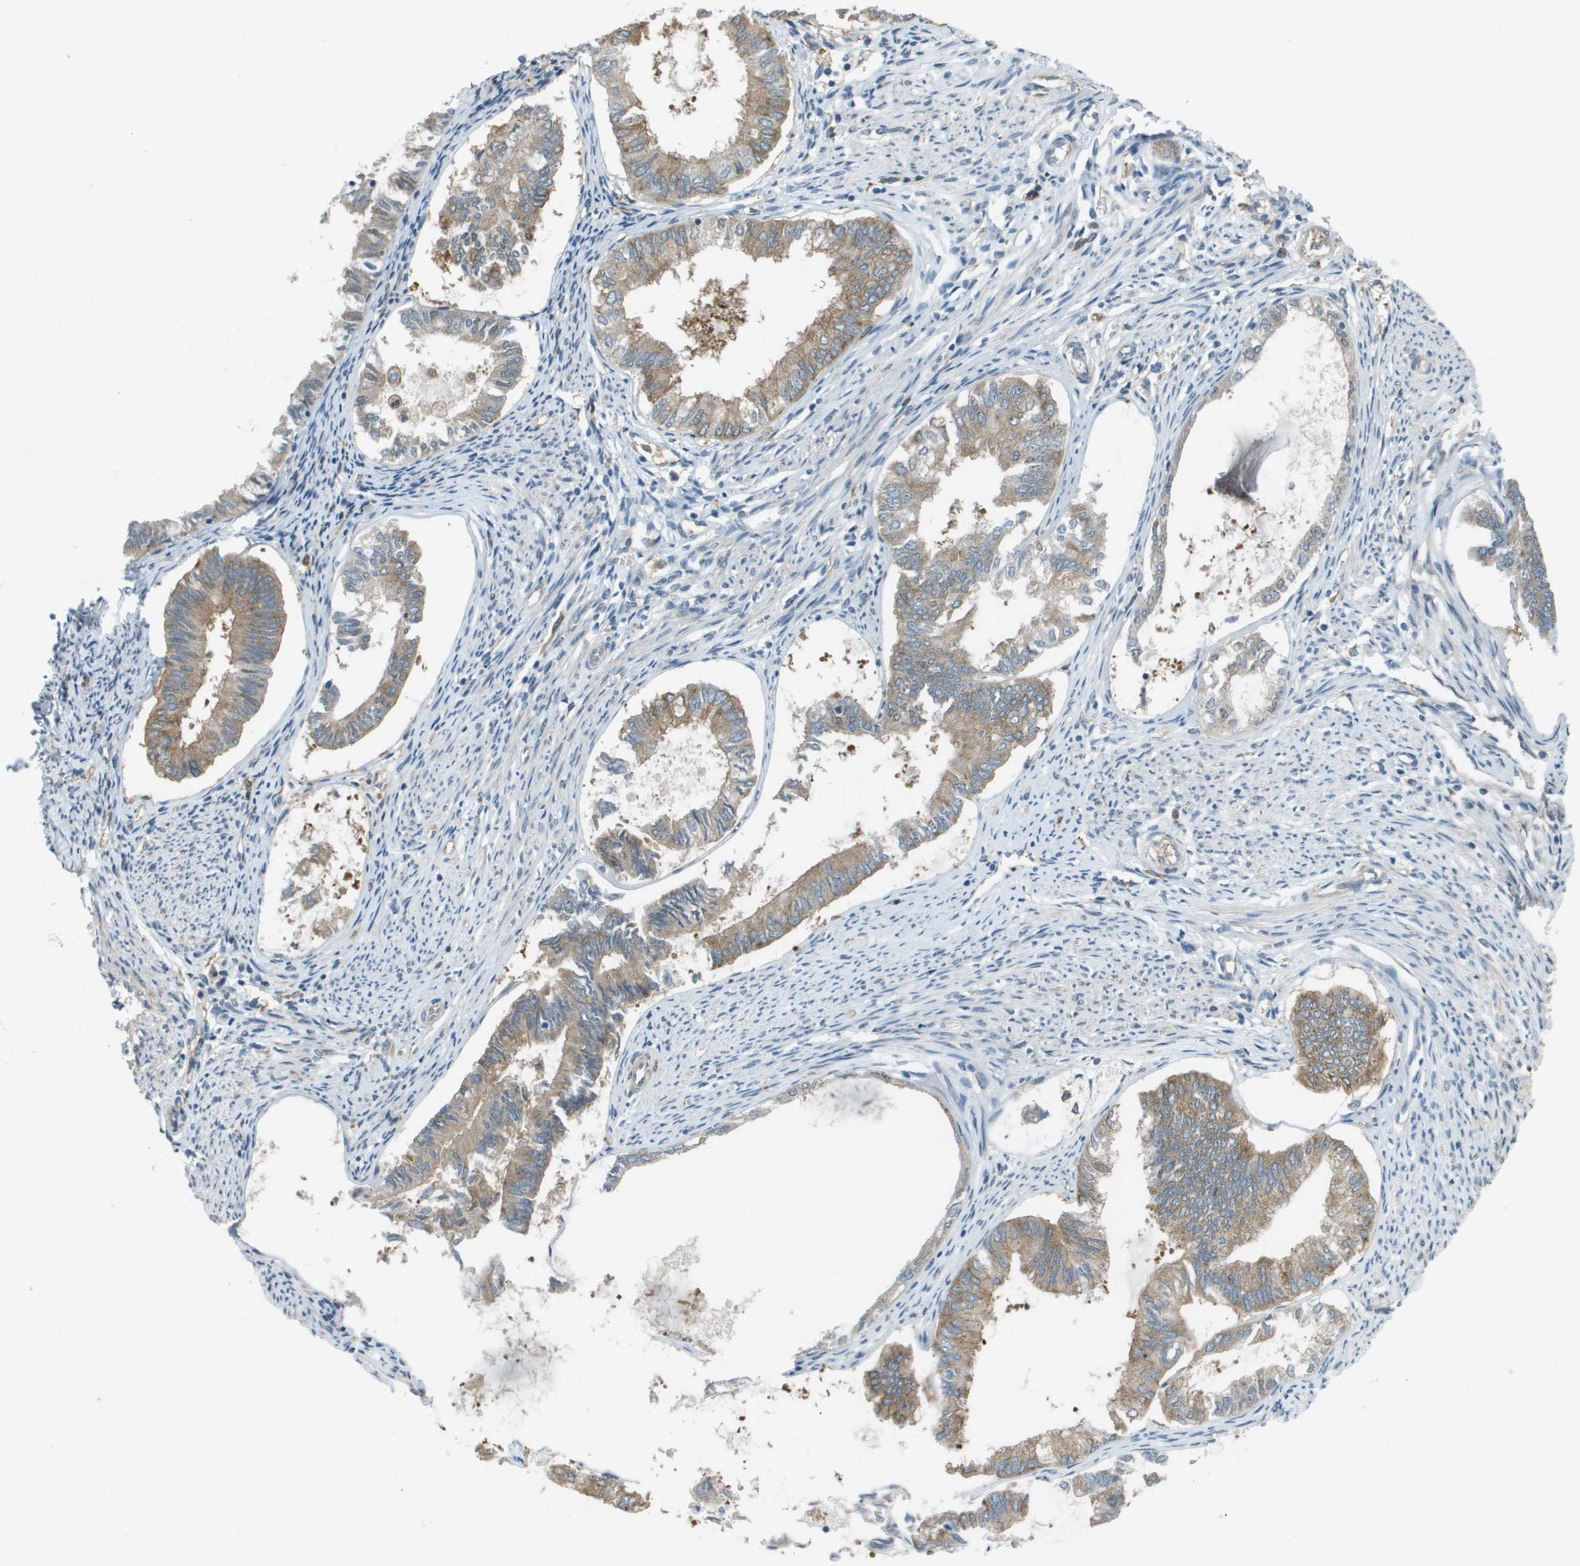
{"staining": {"intensity": "moderate", "quantity": ">75%", "location": "cytoplasmic/membranous"}, "tissue": "endometrial cancer", "cell_type": "Tumor cells", "image_type": "cancer", "snomed": [{"axis": "morphology", "description": "Adenocarcinoma, NOS"}, {"axis": "topography", "description": "Endometrium"}], "caption": "Immunohistochemistry staining of endometrial adenocarcinoma, which reveals medium levels of moderate cytoplasmic/membranous positivity in about >75% of tumor cells indicating moderate cytoplasmic/membranous protein staining. The staining was performed using DAB (brown) for protein detection and nuclei were counterstained in hematoxylin (blue).", "gene": "CORO1B", "patient": {"sex": "female", "age": 86}}